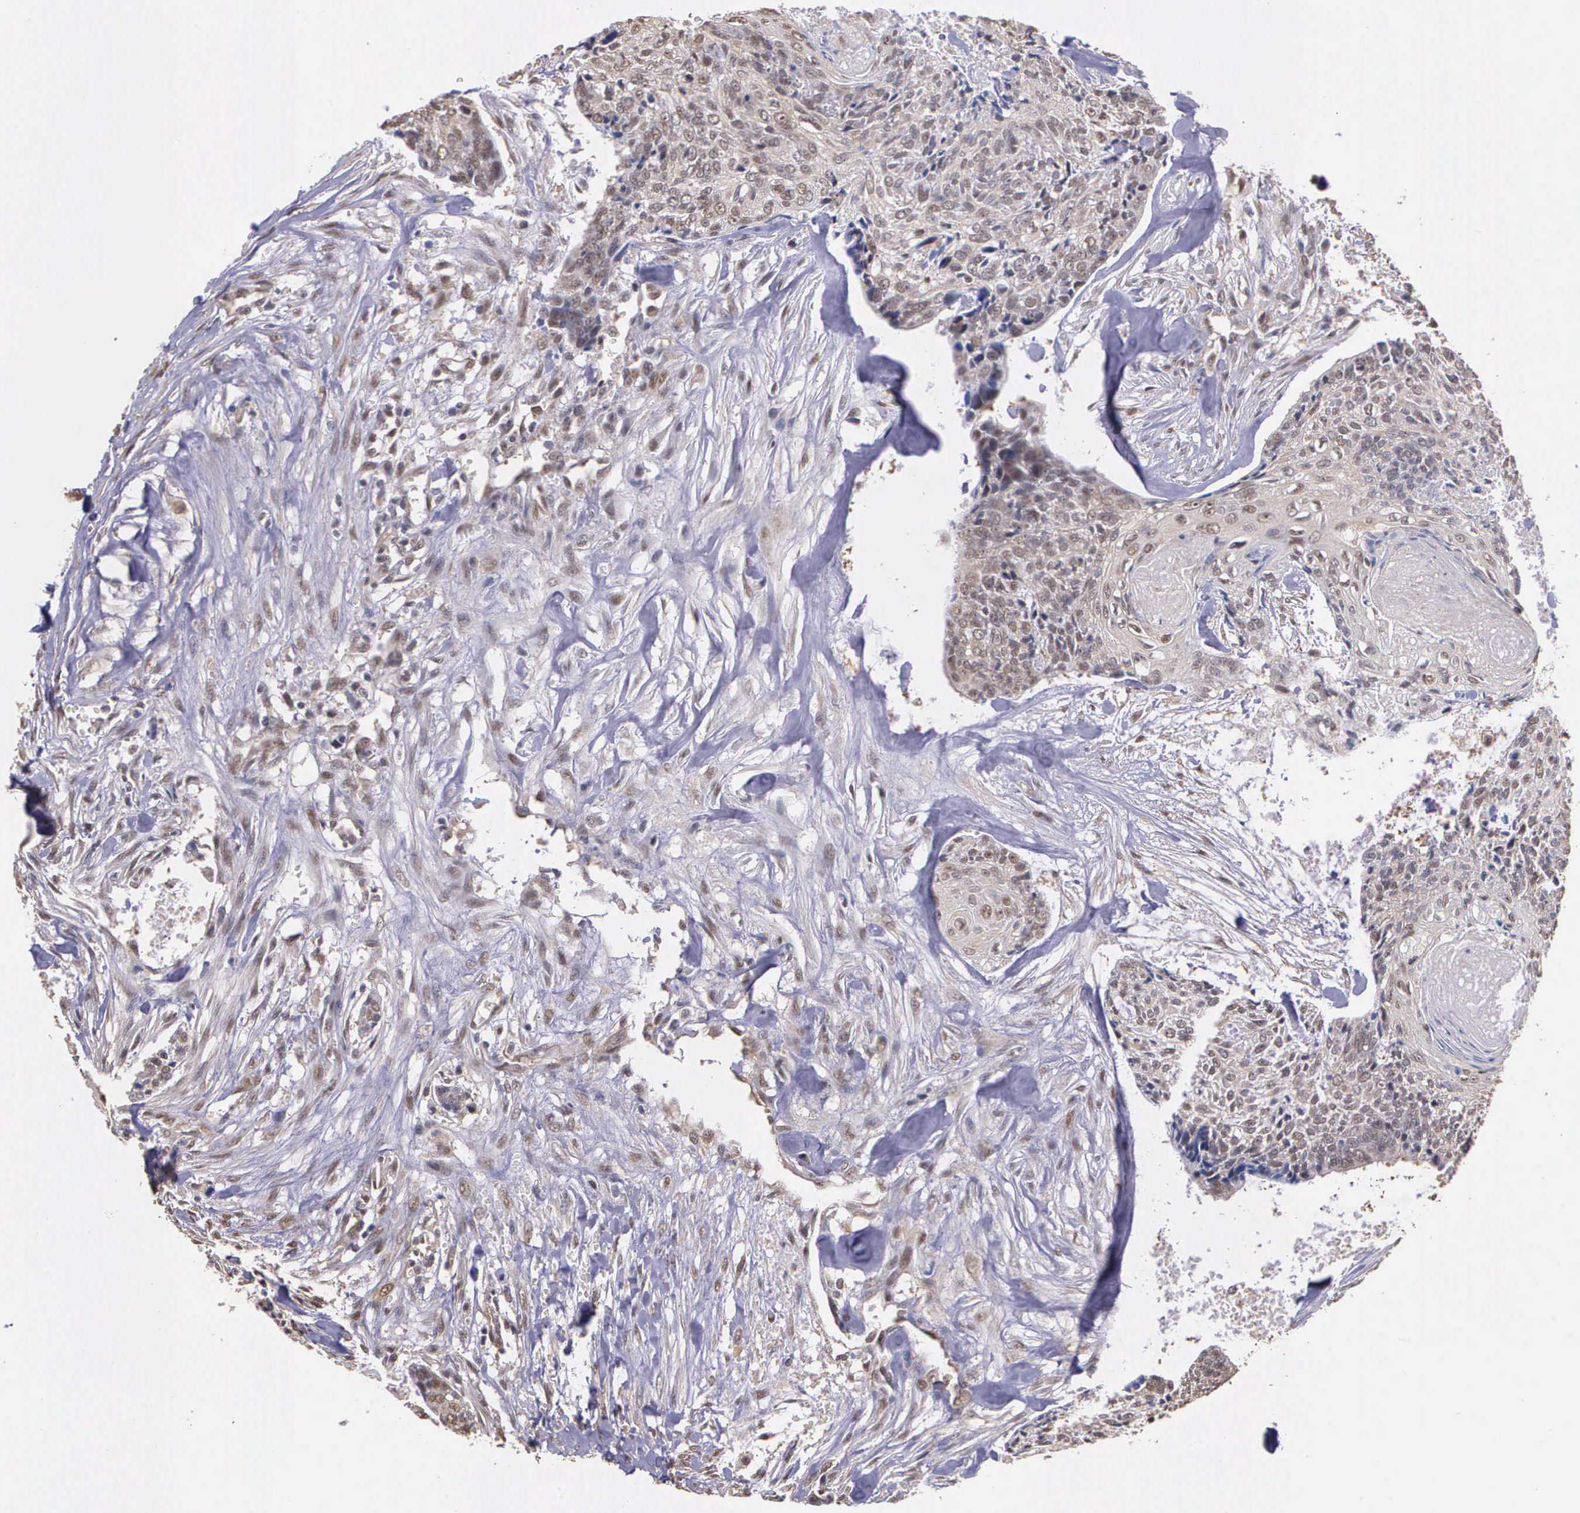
{"staining": {"intensity": "weak", "quantity": "25%-75%", "location": "cytoplasmic/membranous"}, "tissue": "head and neck cancer", "cell_type": "Tumor cells", "image_type": "cancer", "snomed": [{"axis": "morphology", "description": "Squamous cell carcinoma, NOS"}, {"axis": "topography", "description": "Salivary gland"}, {"axis": "topography", "description": "Head-Neck"}], "caption": "Protein staining of head and neck cancer tissue demonstrates weak cytoplasmic/membranous positivity in about 25%-75% of tumor cells. The staining was performed using DAB to visualize the protein expression in brown, while the nuclei were stained in blue with hematoxylin (Magnification: 20x).", "gene": "PSMC1", "patient": {"sex": "male", "age": 70}}